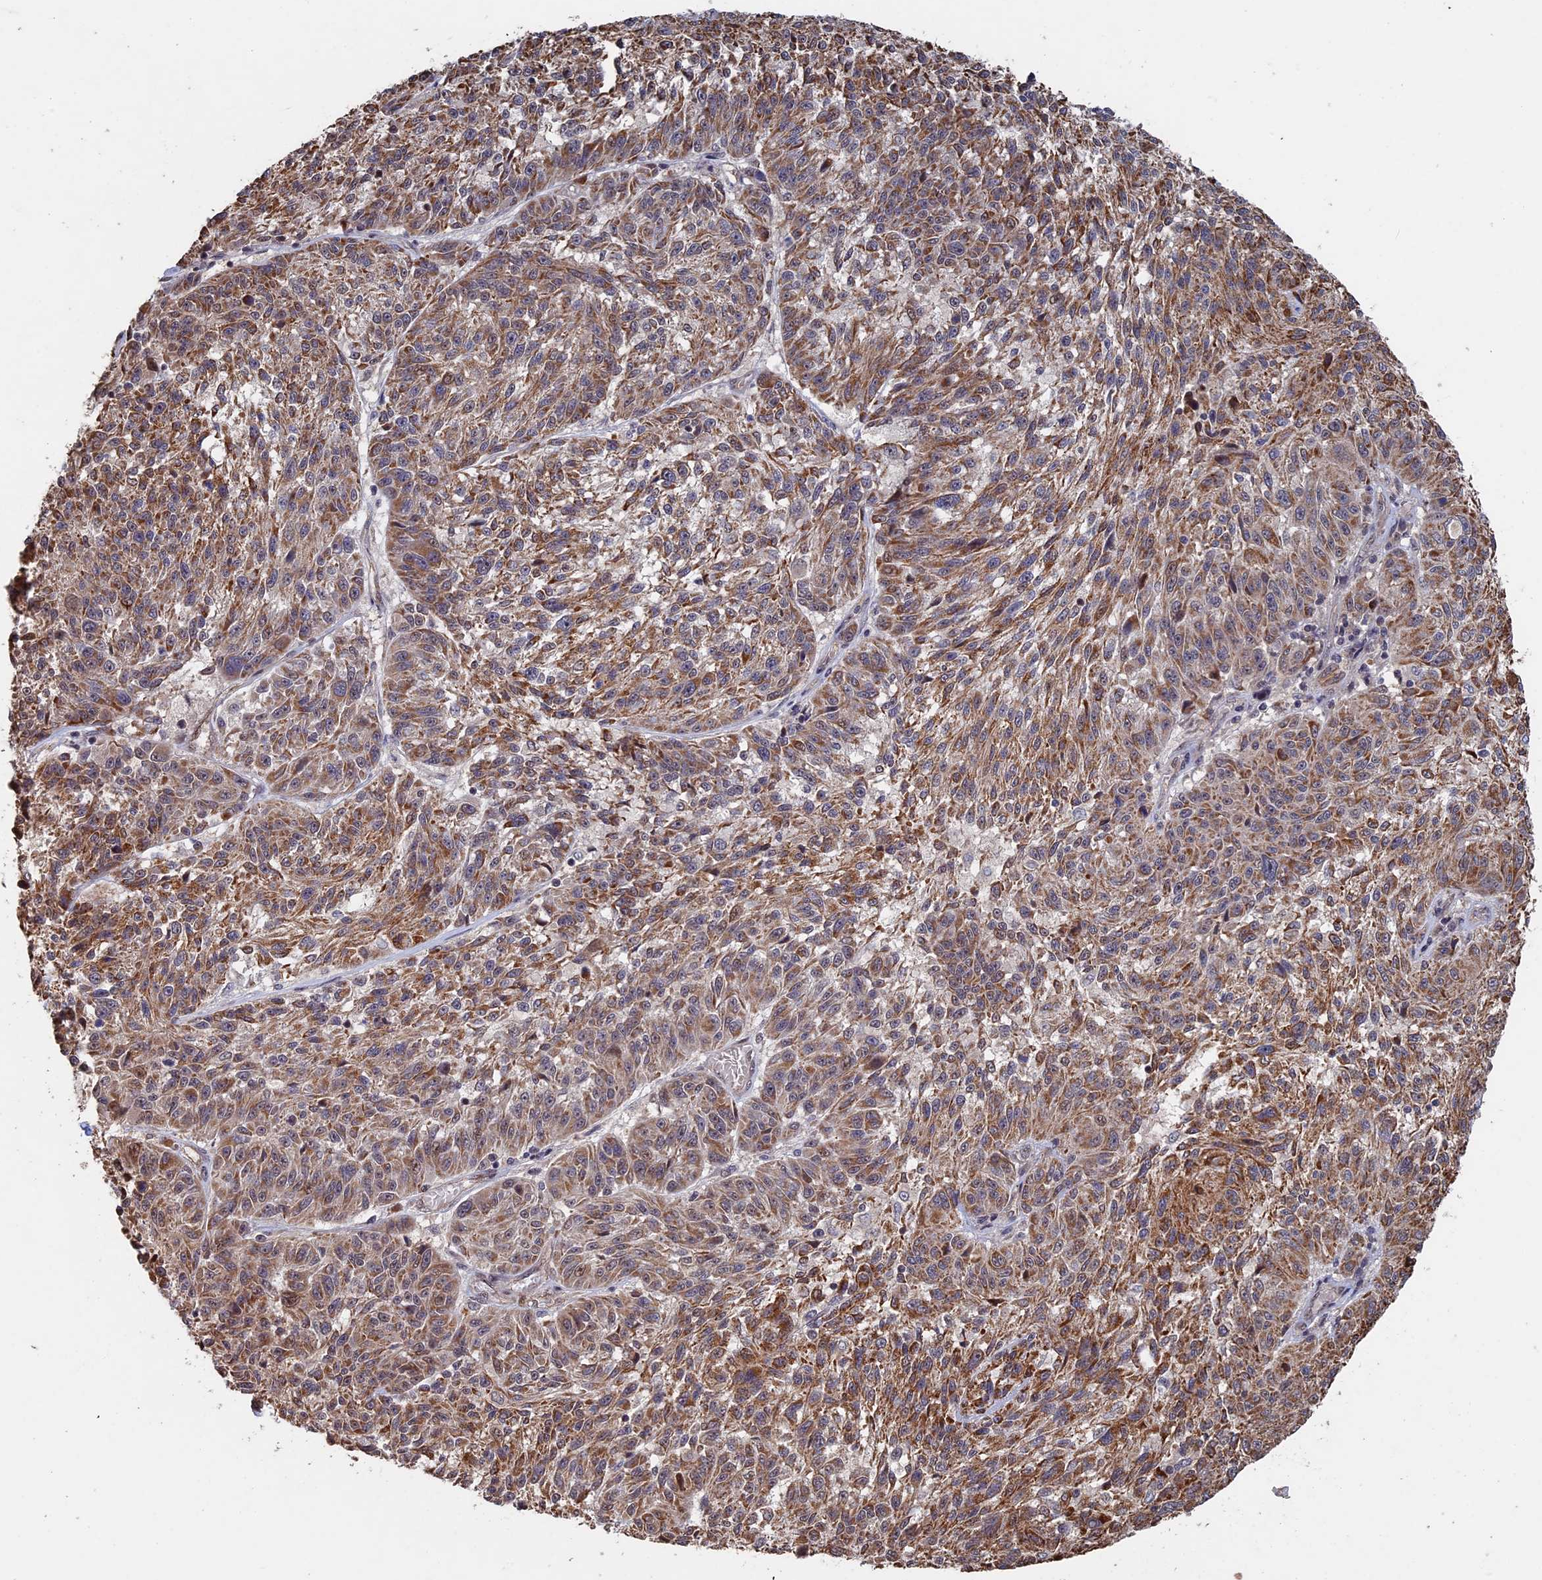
{"staining": {"intensity": "moderate", "quantity": ">75%", "location": "cytoplasmic/membranous"}, "tissue": "melanoma", "cell_type": "Tumor cells", "image_type": "cancer", "snomed": [{"axis": "morphology", "description": "Malignant melanoma, NOS"}, {"axis": "topography", "description": "Skin"}], "caption": "Melanoma stained for a protein displays moderate cytoplasmic/membranous positivity in tumor cells.", "gene": "KIAA1328", "patient": {"sex": "male", "age": 53}}